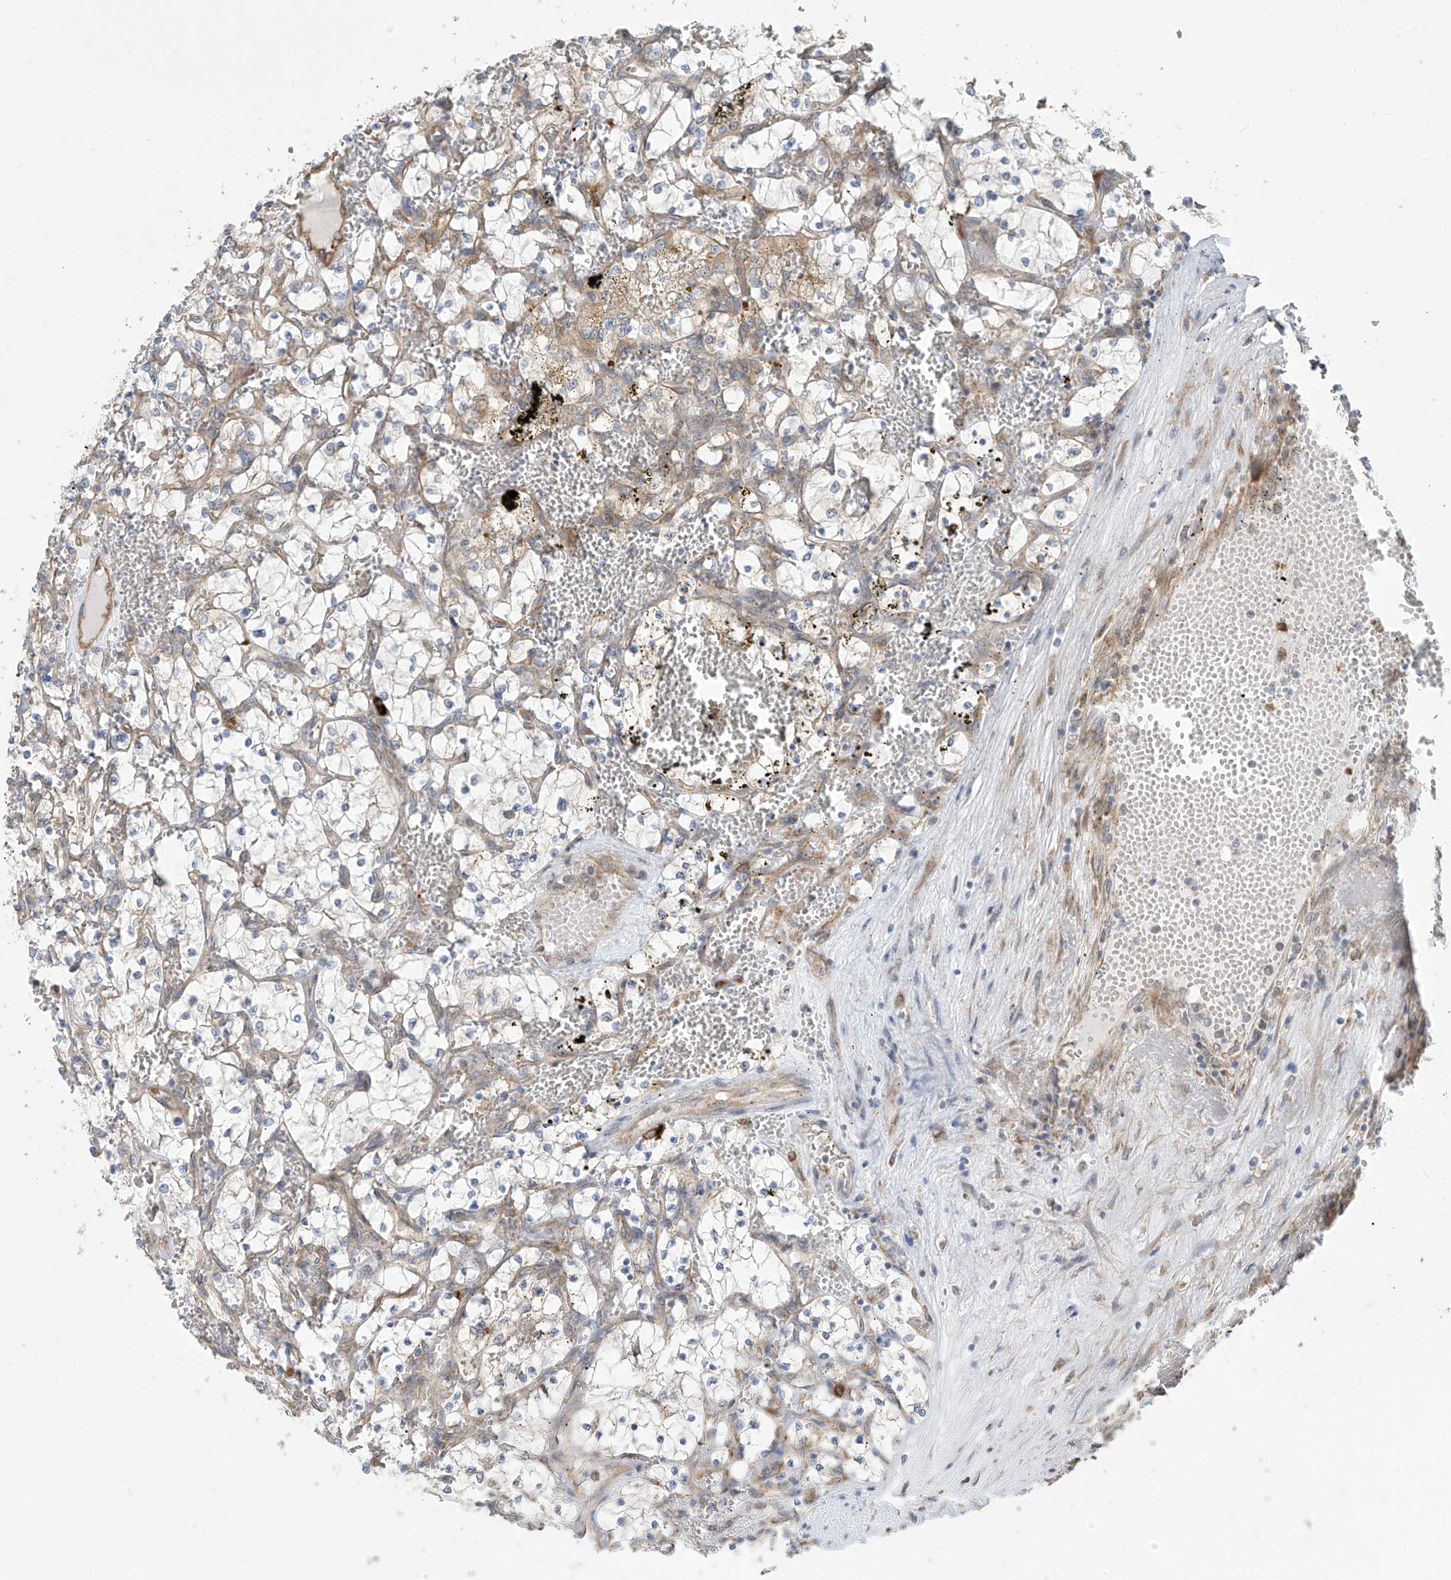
{"staining": {"intensity": "negative", "quantity": "none", "location": "none"}, "tissue": "renal cancer", "cell_type": "Tumor cells", "image_type": "cancer", "snomed": [{"axis": "morphology", "description": "Adenocarcinoma, NOS"}, {"axis": "topography", "description": "Kidney"}], "caption": "Renal cancer was stained to show a protein in brown. There is no significant staining in tumor cells. The staining is performed using DAB (3,3'-diaminobenzidine) brown chromogen with nuclei counter-stained in using hematoxylin.", "gene": "KIAA1522", "patient": {"sex": "female", "age": 69}}